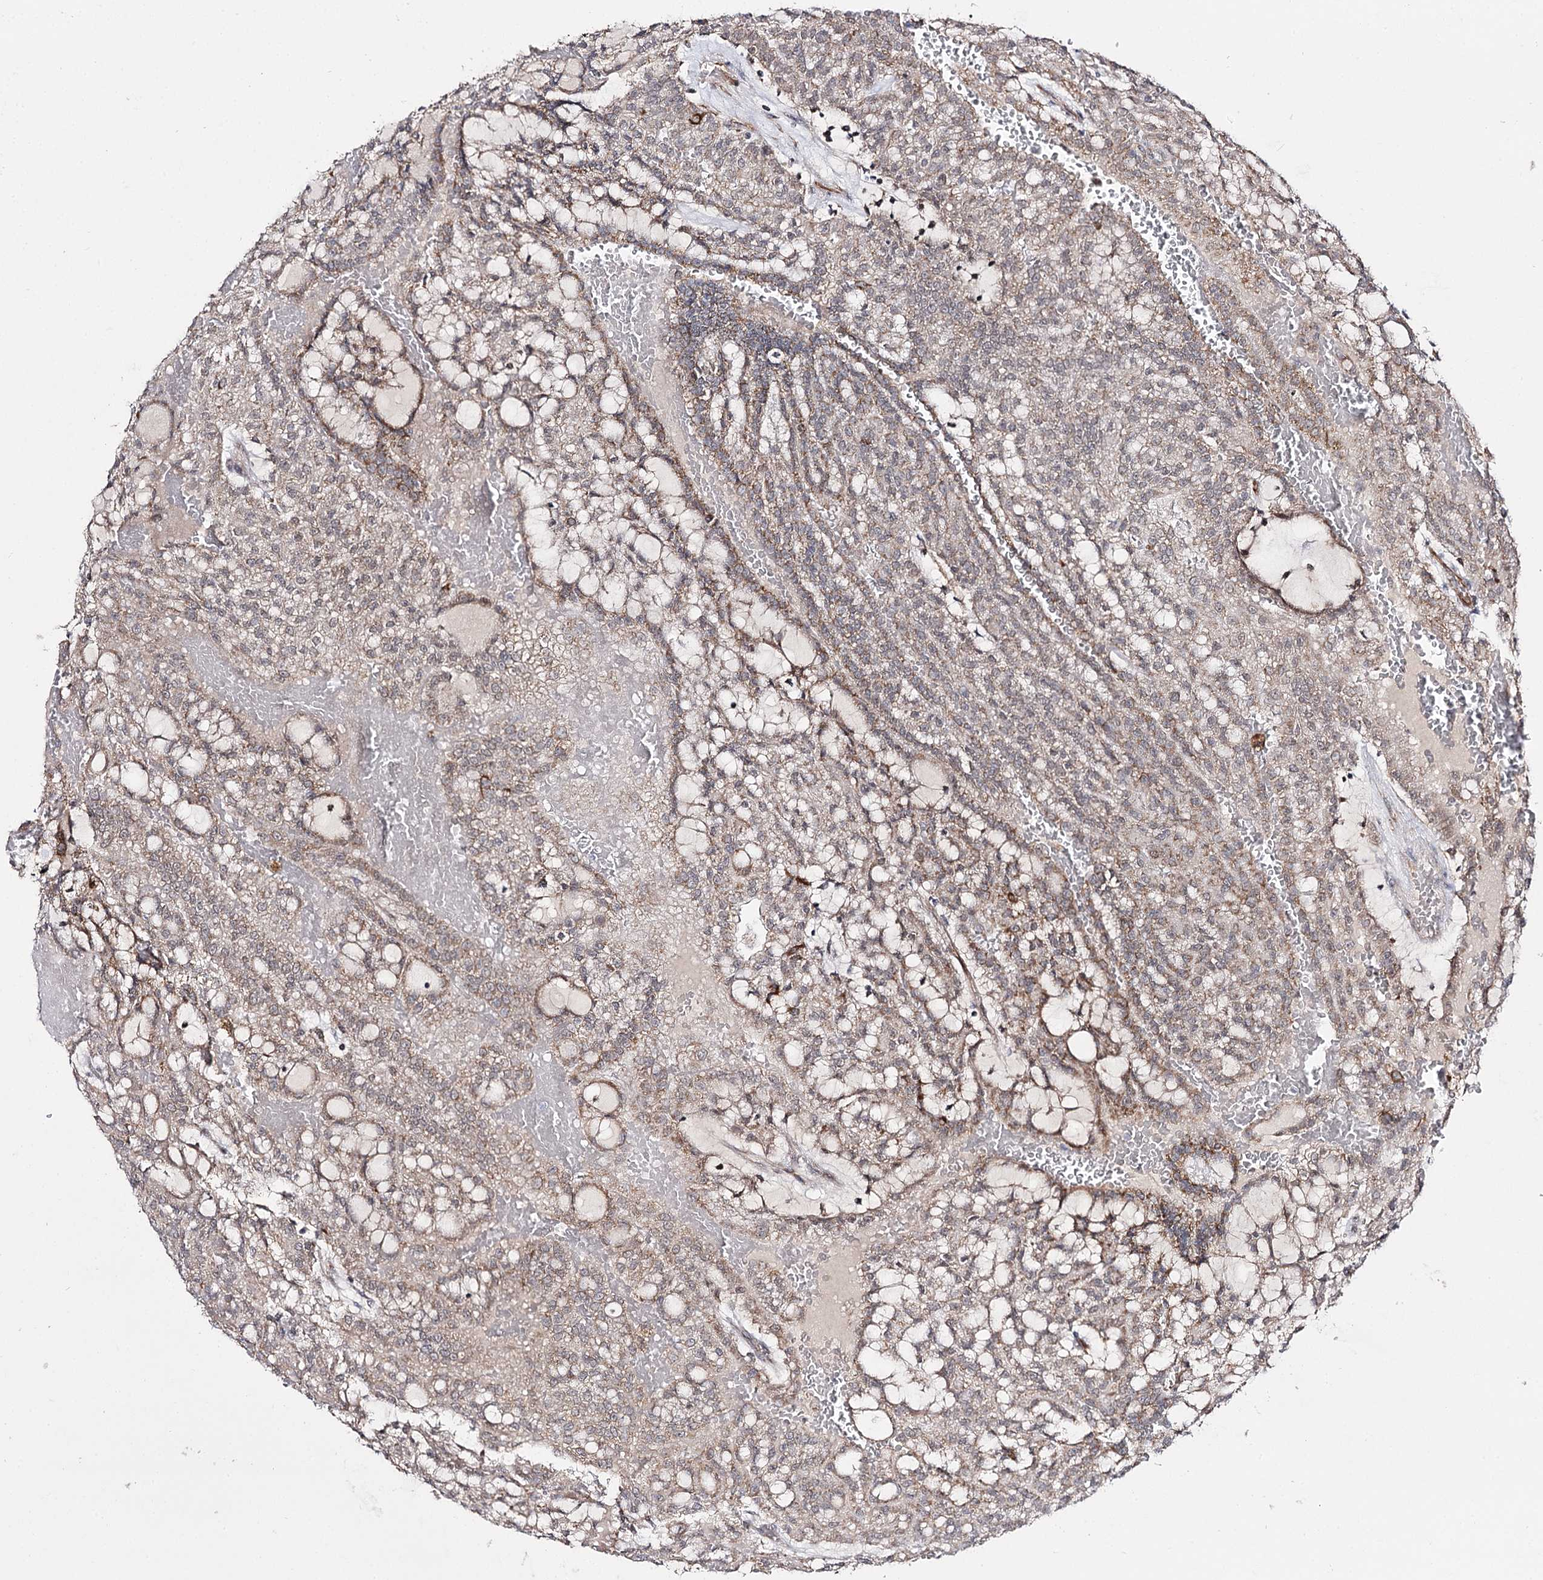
{"staining": {"intensity": "weak", "quantity": ">75%", "location": "cytoplasmic/membranous"}, "tissue": "renal cancer", "cell_type": "Tumor cells", "image_type": "cancer", "snomed": [{"axis": "morphology", "description": "Adenocarcinoma, NOS"}, {"axis": "topography", "description": "Kidney"}], "caption": "The micrograph demonstrates immunohistochemical staining of renal adenocarcinoma. There is weak cytoplasmic/membranous positivity is seen in about >75% of tumor cells.", "gene": "CBR4", "patient": {"sex": "male", "age": 63}}